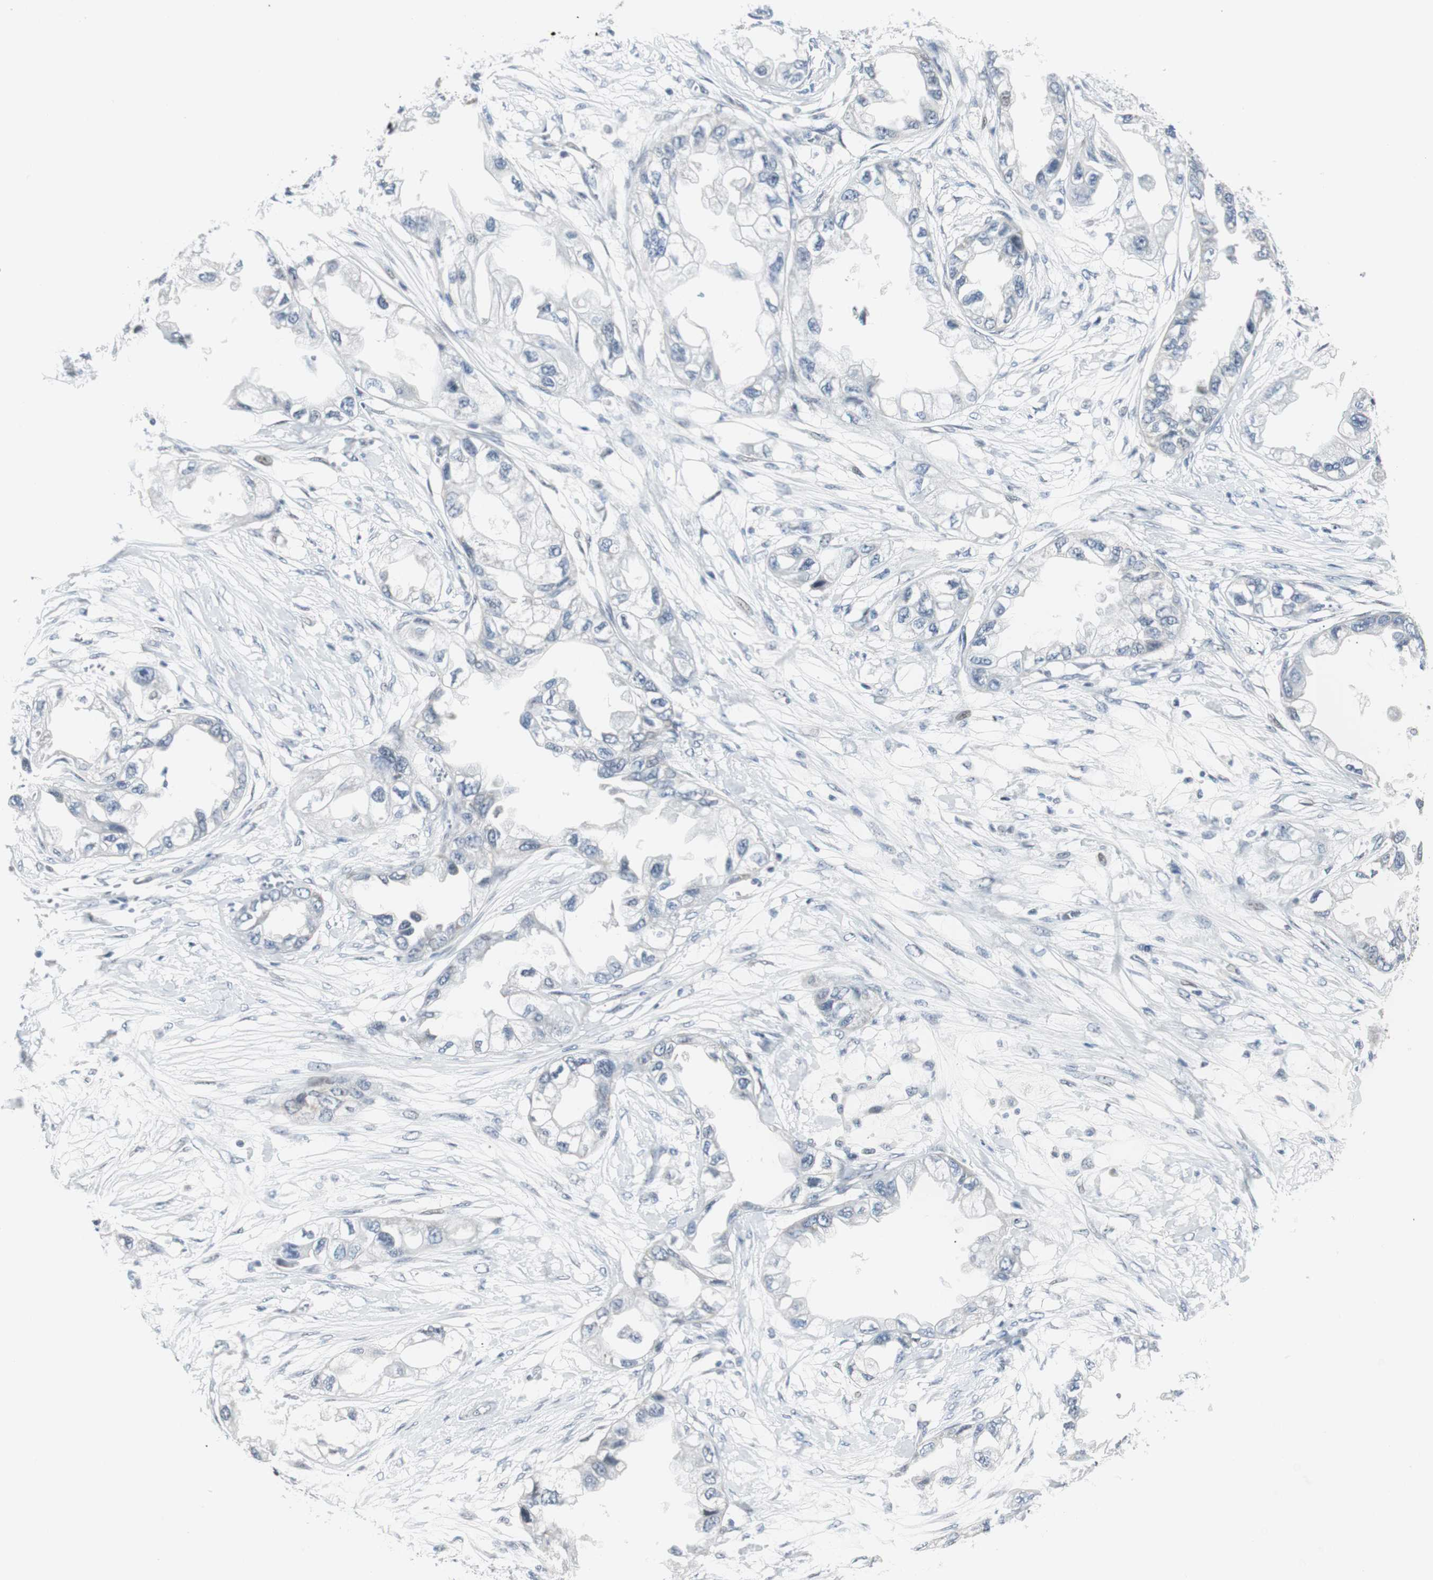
{"staining": {"intensity": "negative", "quantity": "none", "location": "none"}, "tissue": "endometrial cancer", "cell_type": "Tumor cells", "image_type": "cancer", "snomed": [{"axis": "morphology", "description": "Adenocarcinoma, NOS"}, {"axis": "topography", "description": "Endometrium"}], "caption": "Endometrial cancer (adenocarcinoma) was stained to show a protein in brown. There is no significant staining in tumor cells.", "gene": "MTA1", "patient": {"sex": "female", "age": 67}}